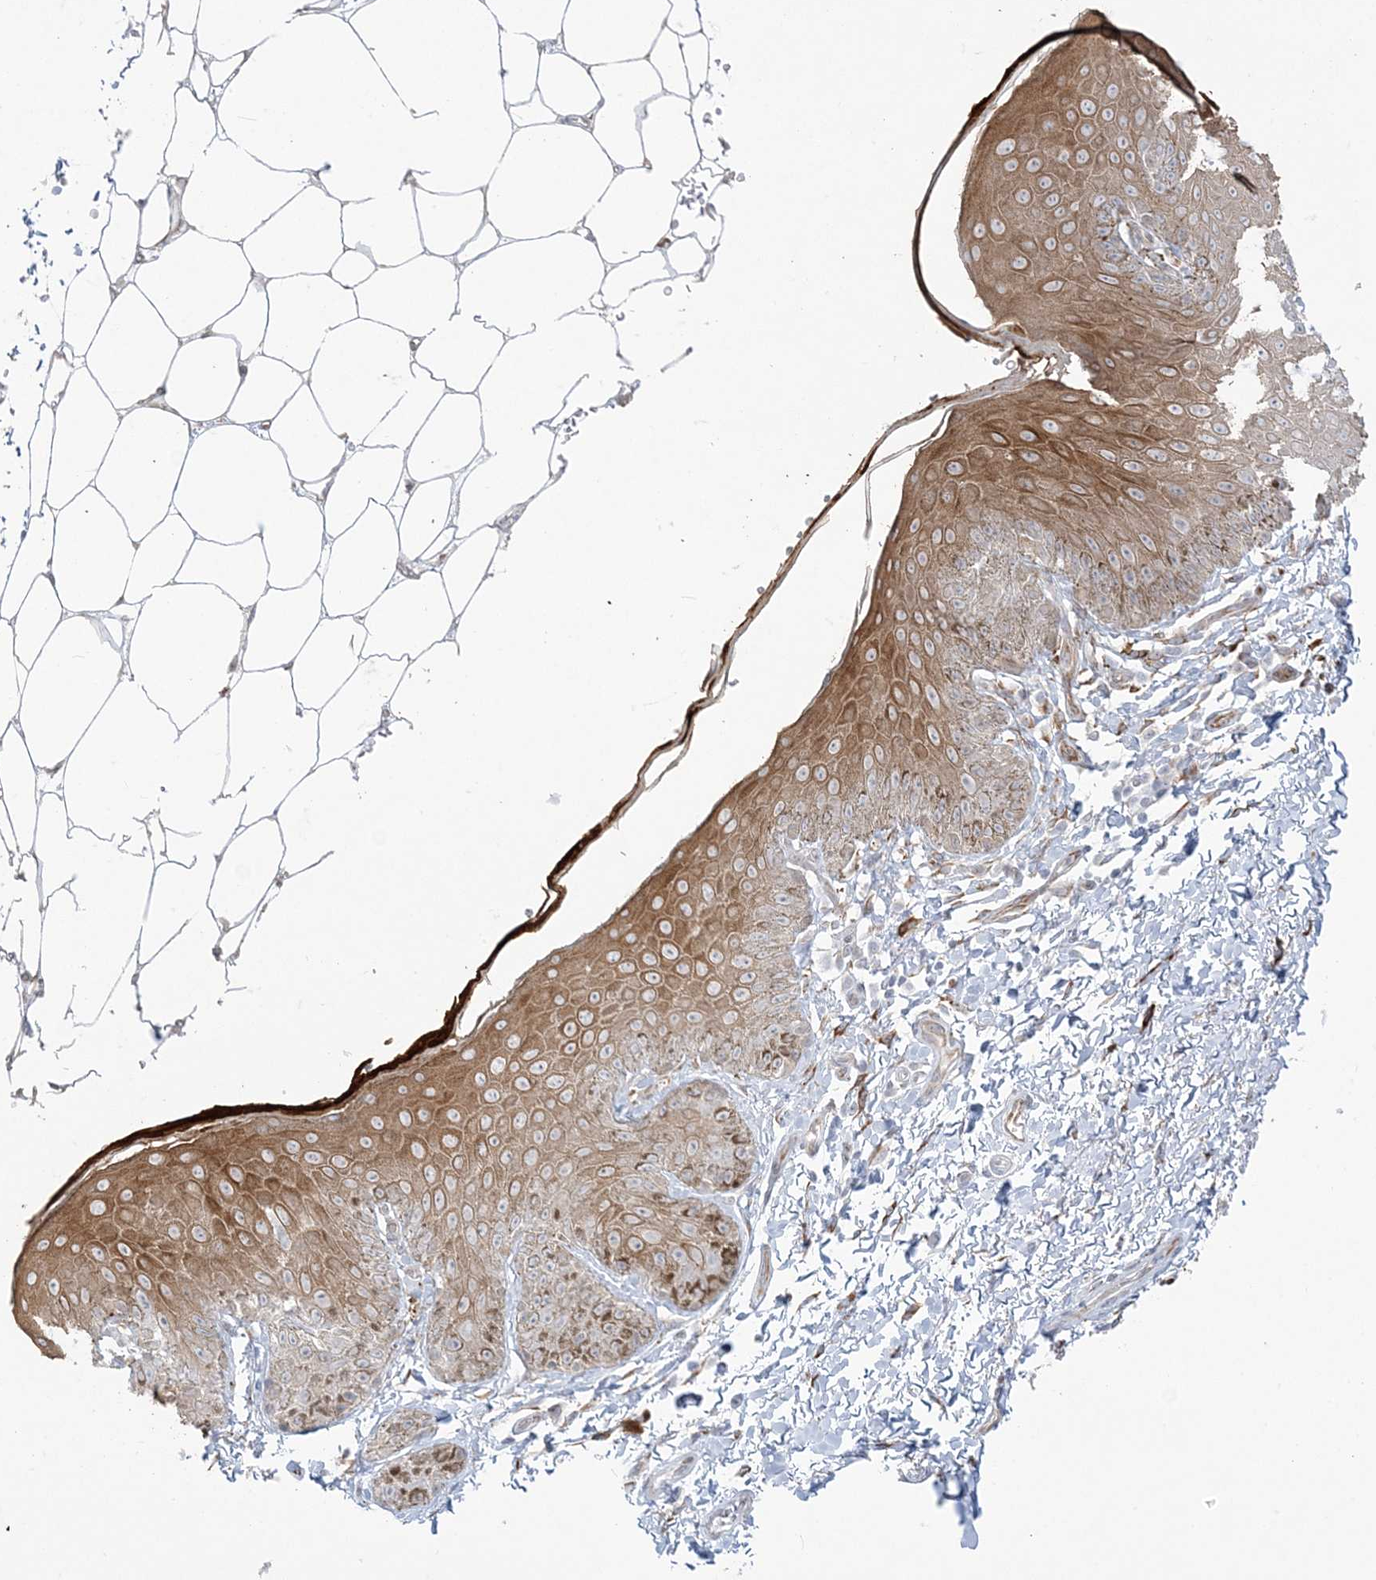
{"staining": {"intensity": "moderate", "quantity": ">75%", "location": "cytoplasmic/membranous"}, "tissue": "skin", "cell_type": "Epidermal cells", "image_type": "normal", "snomed": [{"axis": "morphology", "description": "Normal tissue, NOS"}, {"axis": "topography", "description": "Anal"}], "caption": "About >75% of epidermal cells in unremarkable skin reveal moderate cytoplasmic/membranous protein staining as visualized by brown immunohistochemical staining.", "gene": "ZC3H6", "patient": {"sex": "male", "age": 44}}